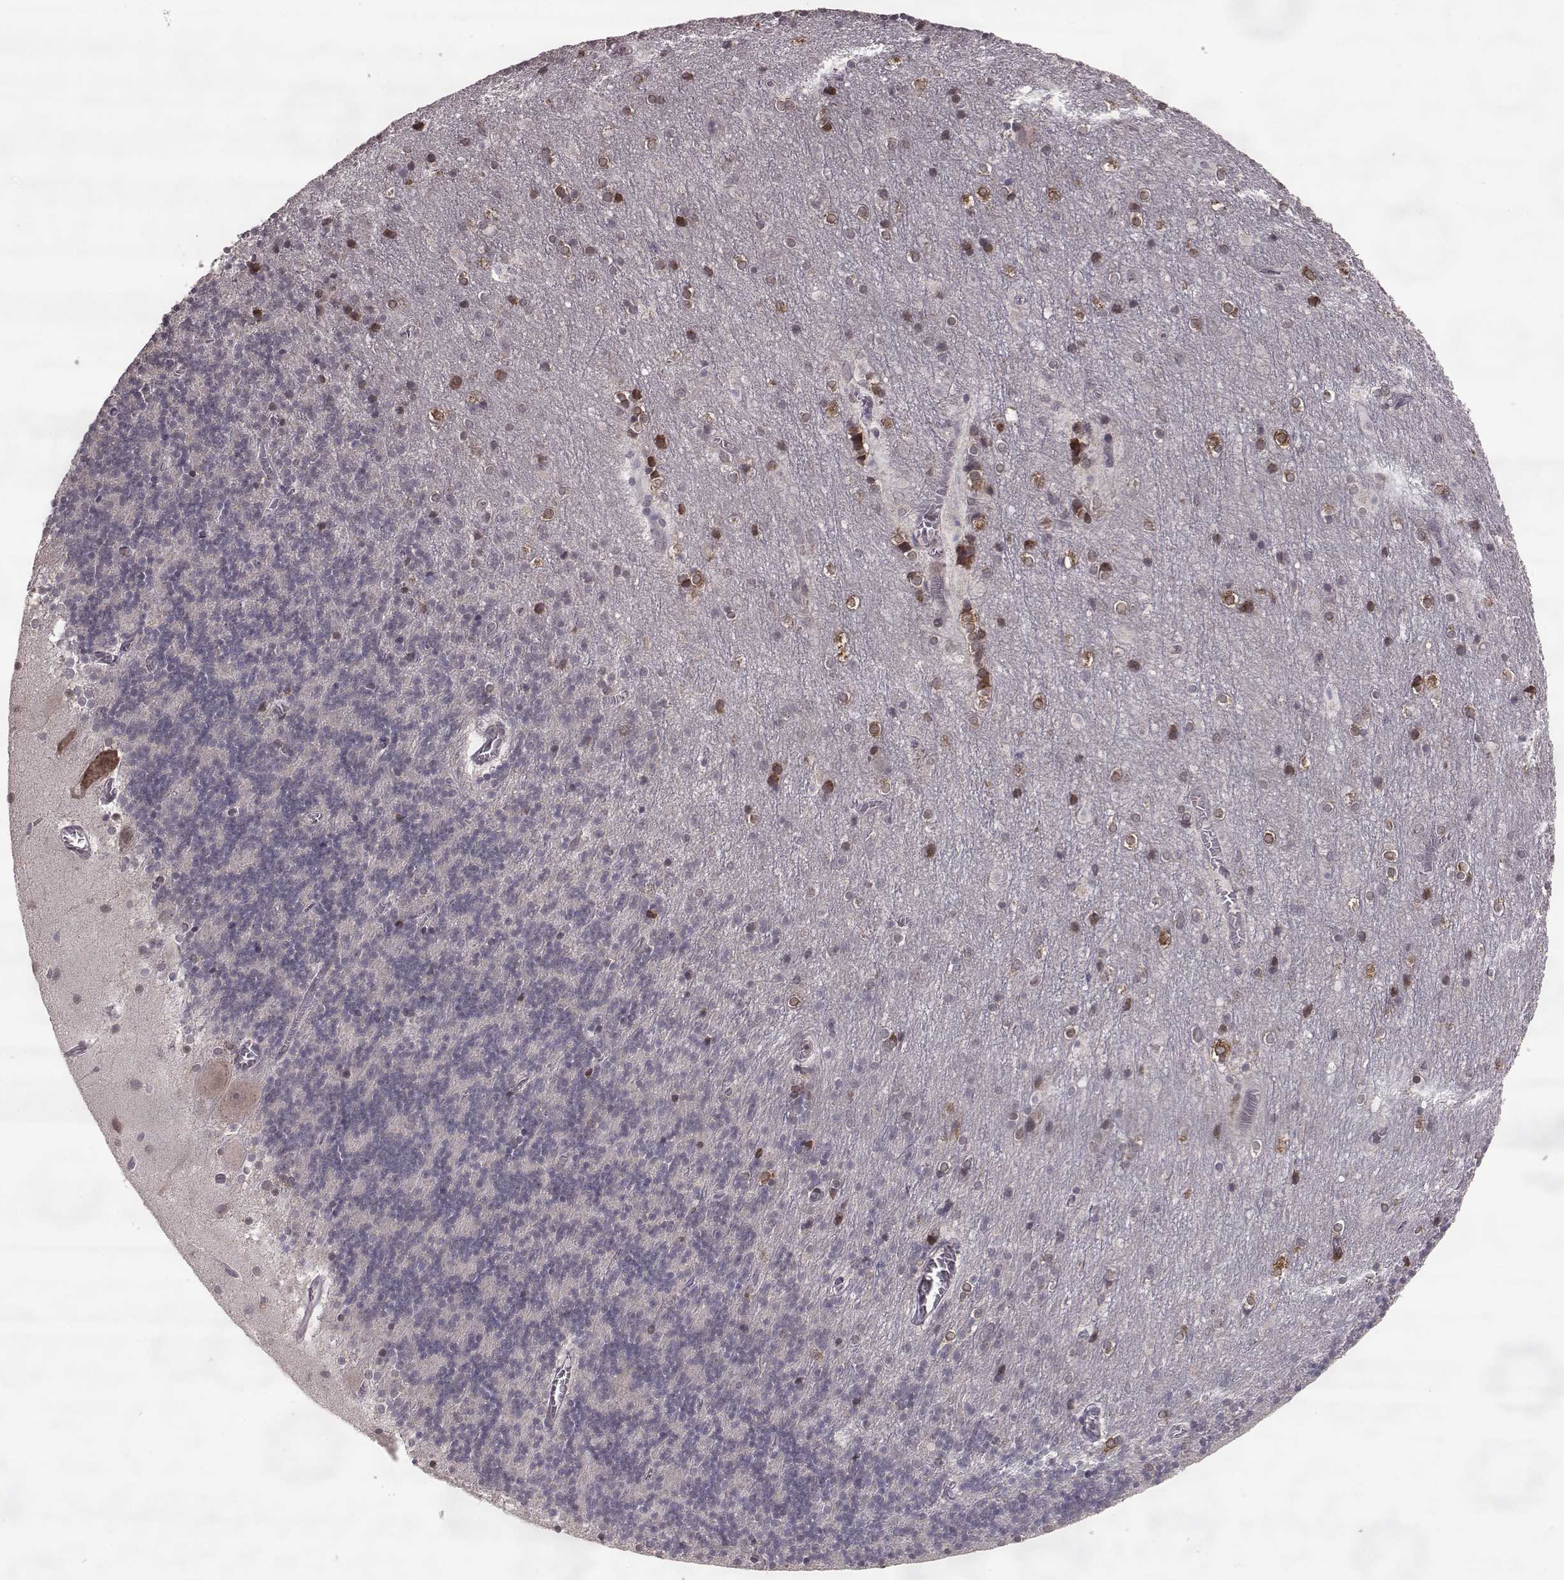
{"staining": {"intensity": "weak", "quantity": "<25%", "location": "cytoplasmic/membranous"}, "tissue": "cerebellum", "cell_type": "Cells in granular layer", "image_type": "normal", "snomed": [{"axis": "morphology", "description": "Normal tissue, NOS"}, {"axis": "topography", "description": "Cerebellum"}], "caption": "Normal cerebellum was stained to show a protein in brown. There is no significant positivity in cells in granular layer. (Immunohistochemistry (ihc), brightfield microscopy, high magnification).", "gene": "ELOVL5", "patient": {"sex": "male", "age": 70}}